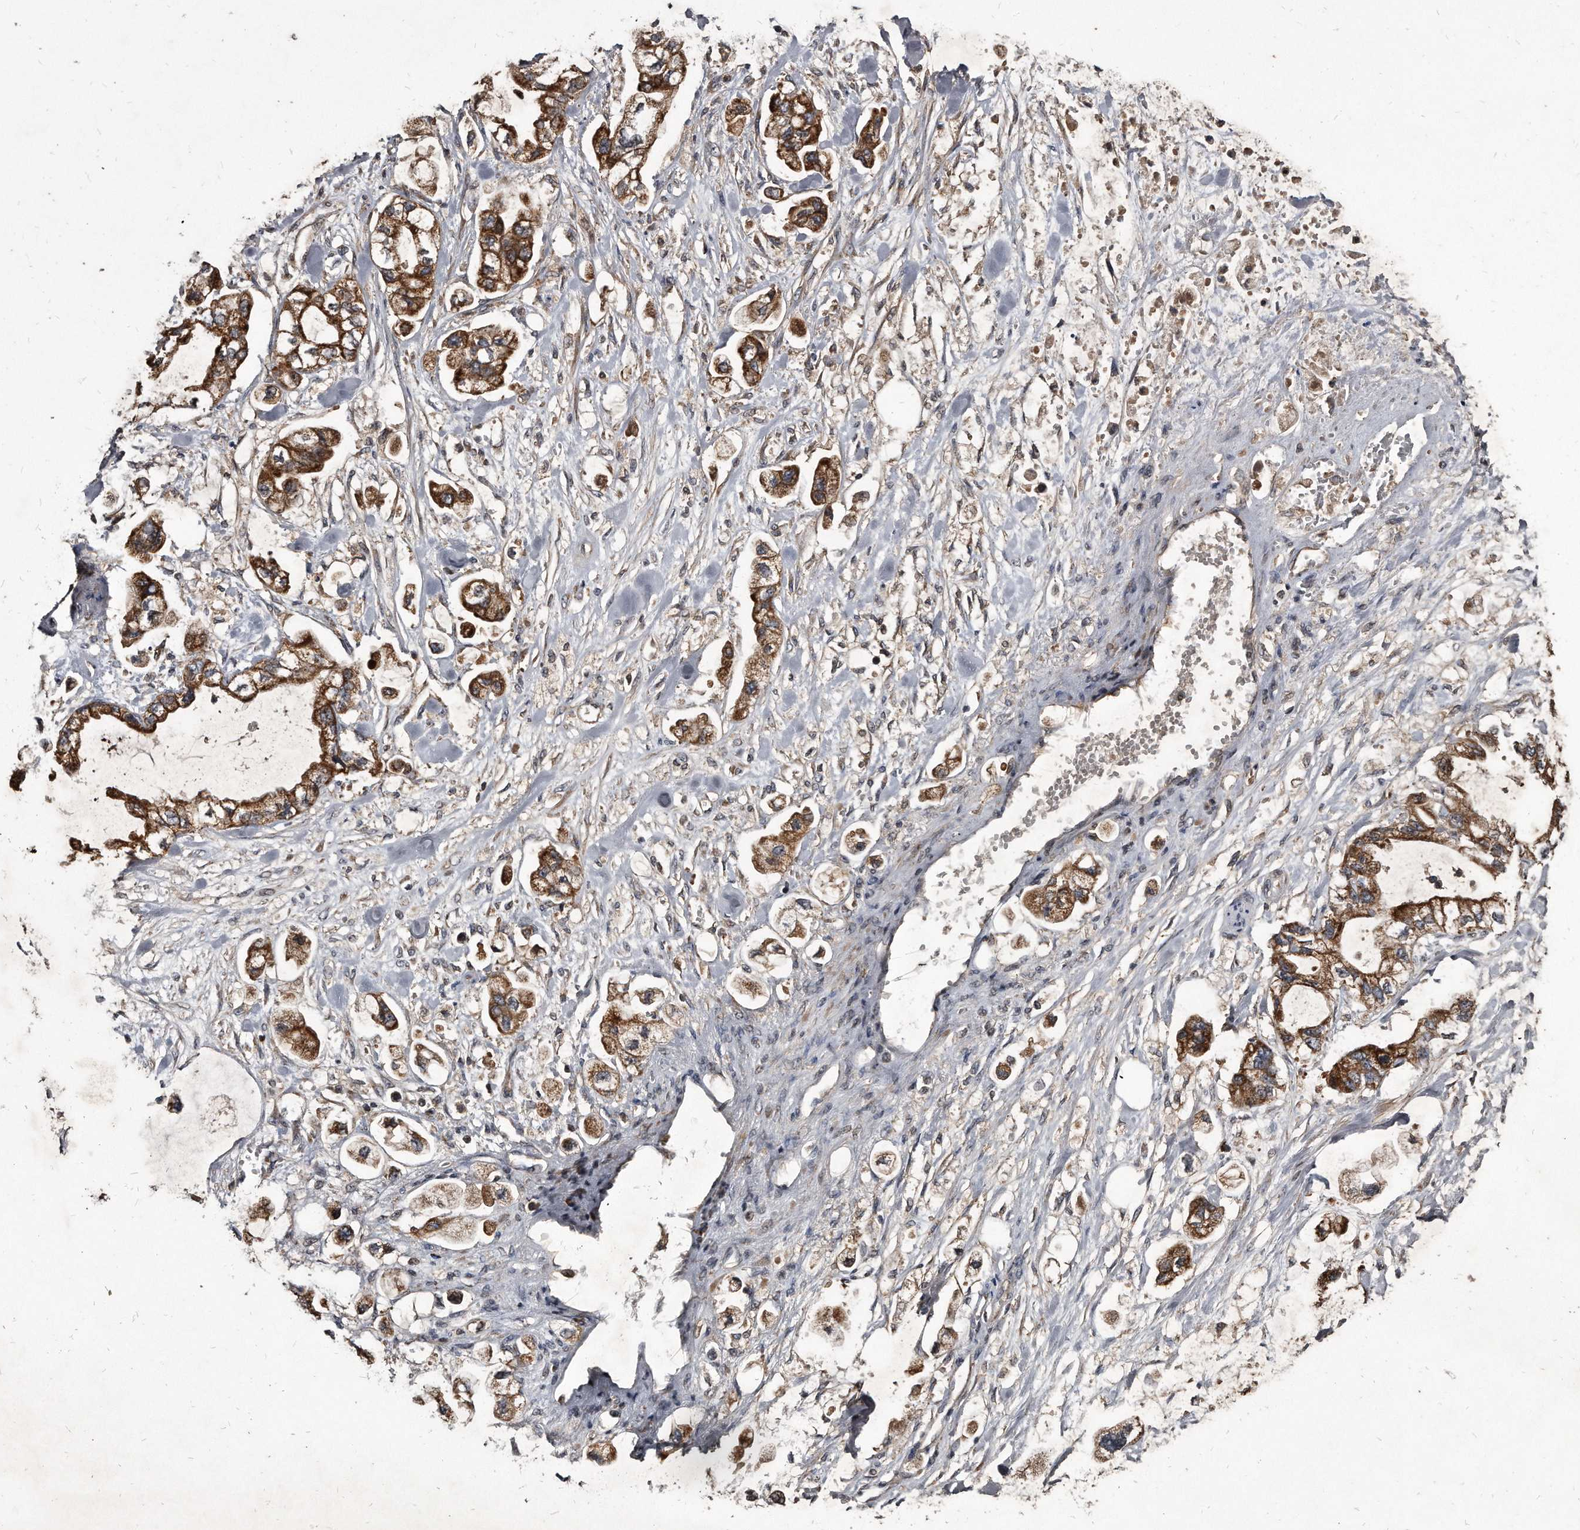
{"staining": {"intensity": "strong", "quantity": ">75%", "location": "cytoplasmic/membranous"}, "tissue": "stomach cancer", "cell_type": "Tumor cells", "image_type": "cancer", "snomed": [{"axis": "morphology", "description": "Normal tissue, NOS"}, {"axis": "morphology", "description": "Adenocarcinoma, NOS"}, {"axis": "topography", "description": "Stomach"}], "caption": "An immunohistochemistry micrograph of tumor tissue is shown. Protein staining in brown labels strong cytoplasmic/membranous positivity in stomach cancer (adenocarcinoma) within tumor cells.", "gene": "FAM136A", "patient": {"sex": "male", "age": 62}}